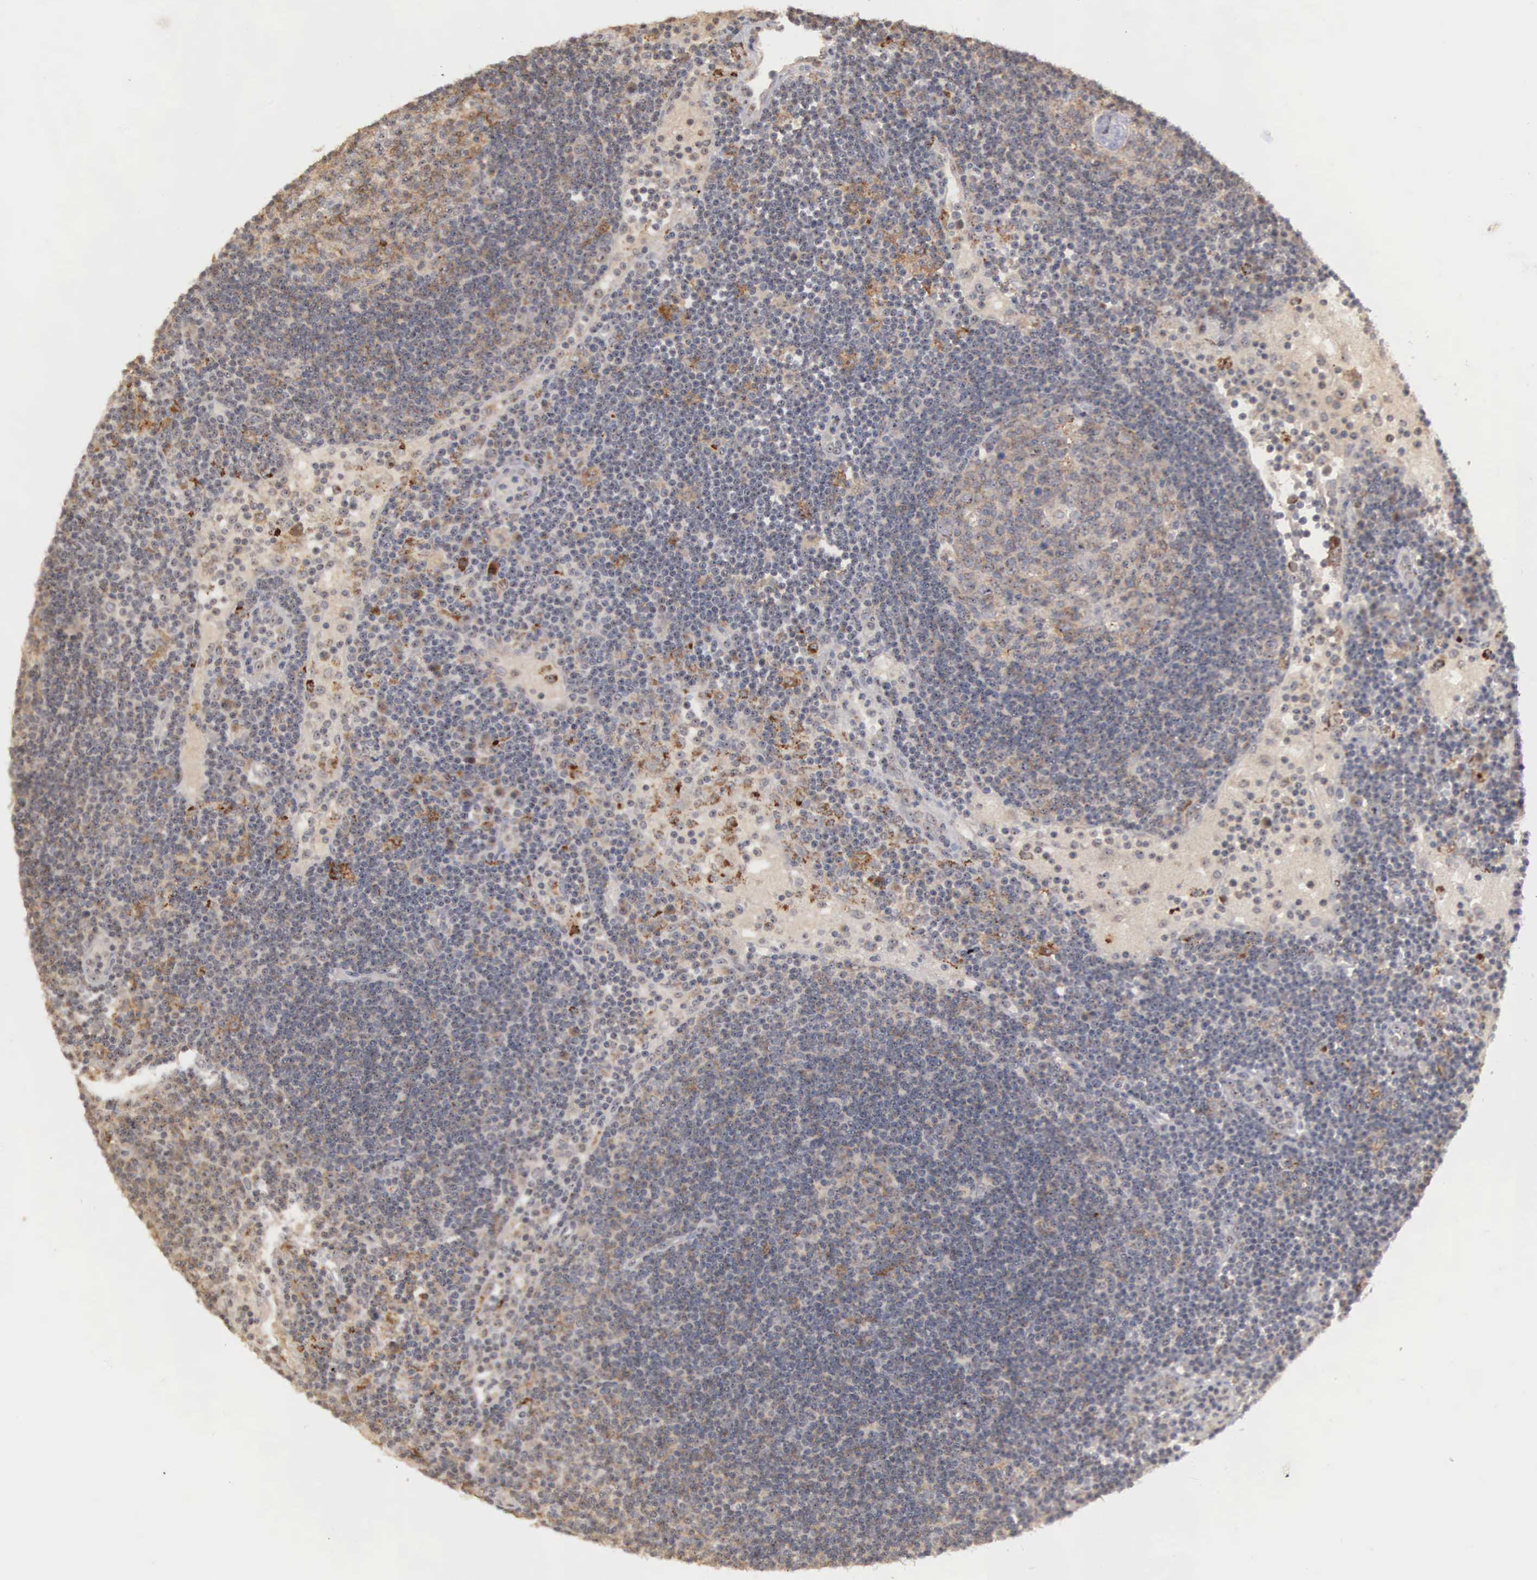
{"staining": {"intensity": "weak", "quantity": "<25%", "location": "cytoplasmic/membranous,nuclear"}, "tissue": "lymph node", "cell_type": "Germinal center cells", "image_type": "normal", "snomed": [{"axis": "morphology", "description": "Normal tissue, NOS"}, {"axis": "topography", "description": "Lymph node"}], "caption": "An image of lymph node stained for a protein displays no brown staining in germinal center cells.", "gene": "AMN", "patient": {"sex": "male", "age": 54}}